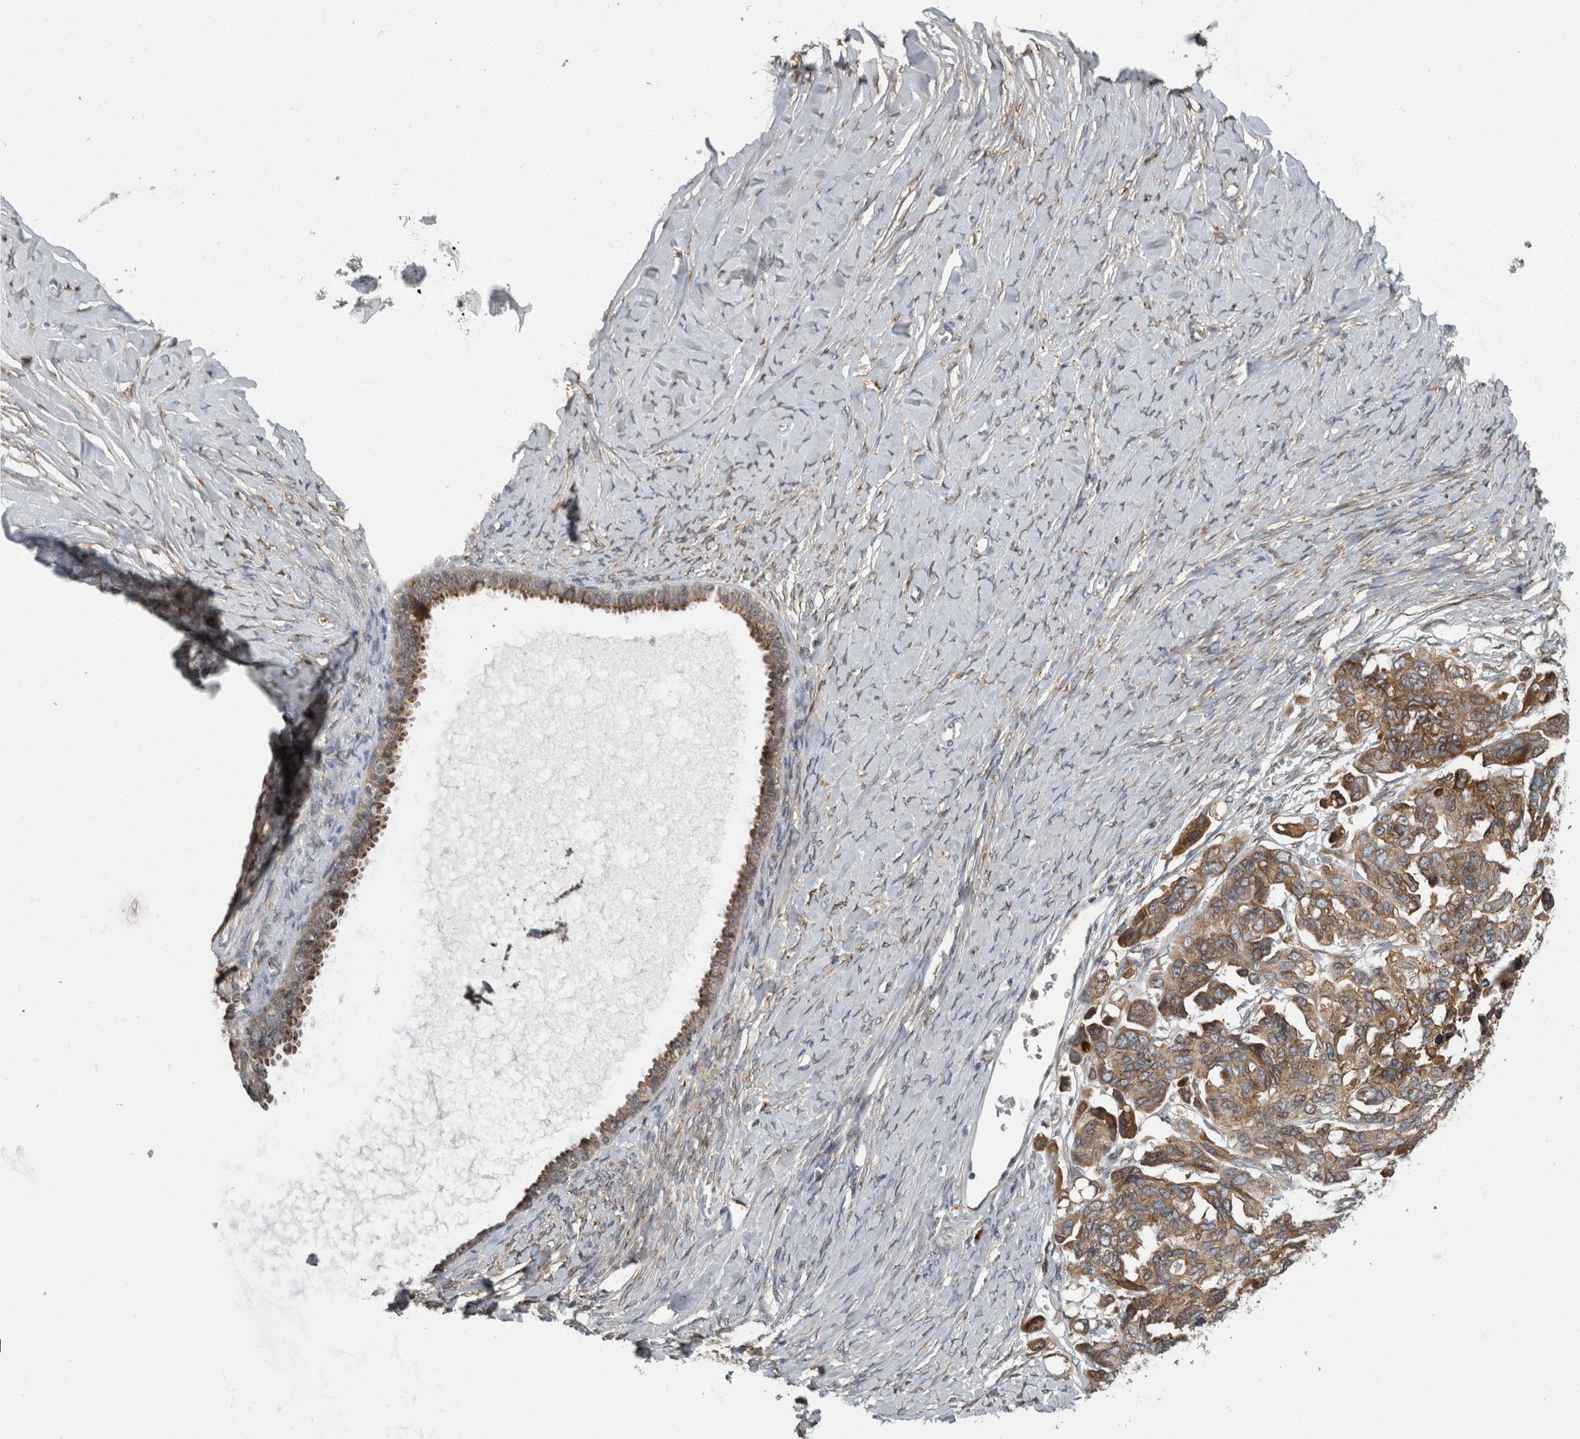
{"staining": {"intensity": "moderate", "quantity": ">75%", "location": "cytoplasmic/membranous"}, "tissue": "ovarian cancer", "cell_type": "Tumor cells", "image_type": "cancer", "snomed": [{"axis": "morphology", "description": "Cystadenocarcinoma, serous, NOS"}, {"axis": "topography", "description": "Ovary"}], "caption": "Brown immunohistochemical staining in human serous cystadenocarcinoma (ovarian) exhibits moderate cytoplasmic/membranous staining in approximately >75% of tumor cells. The protein of interest is stained brown, and the nuclei are stained in blue (DAB (3,3'-diaminobenzidine) IHC with brightfield microscopy, high magnification).", "gene": "LMAN2L", "patient": {"sex": "female", "age": 79}}